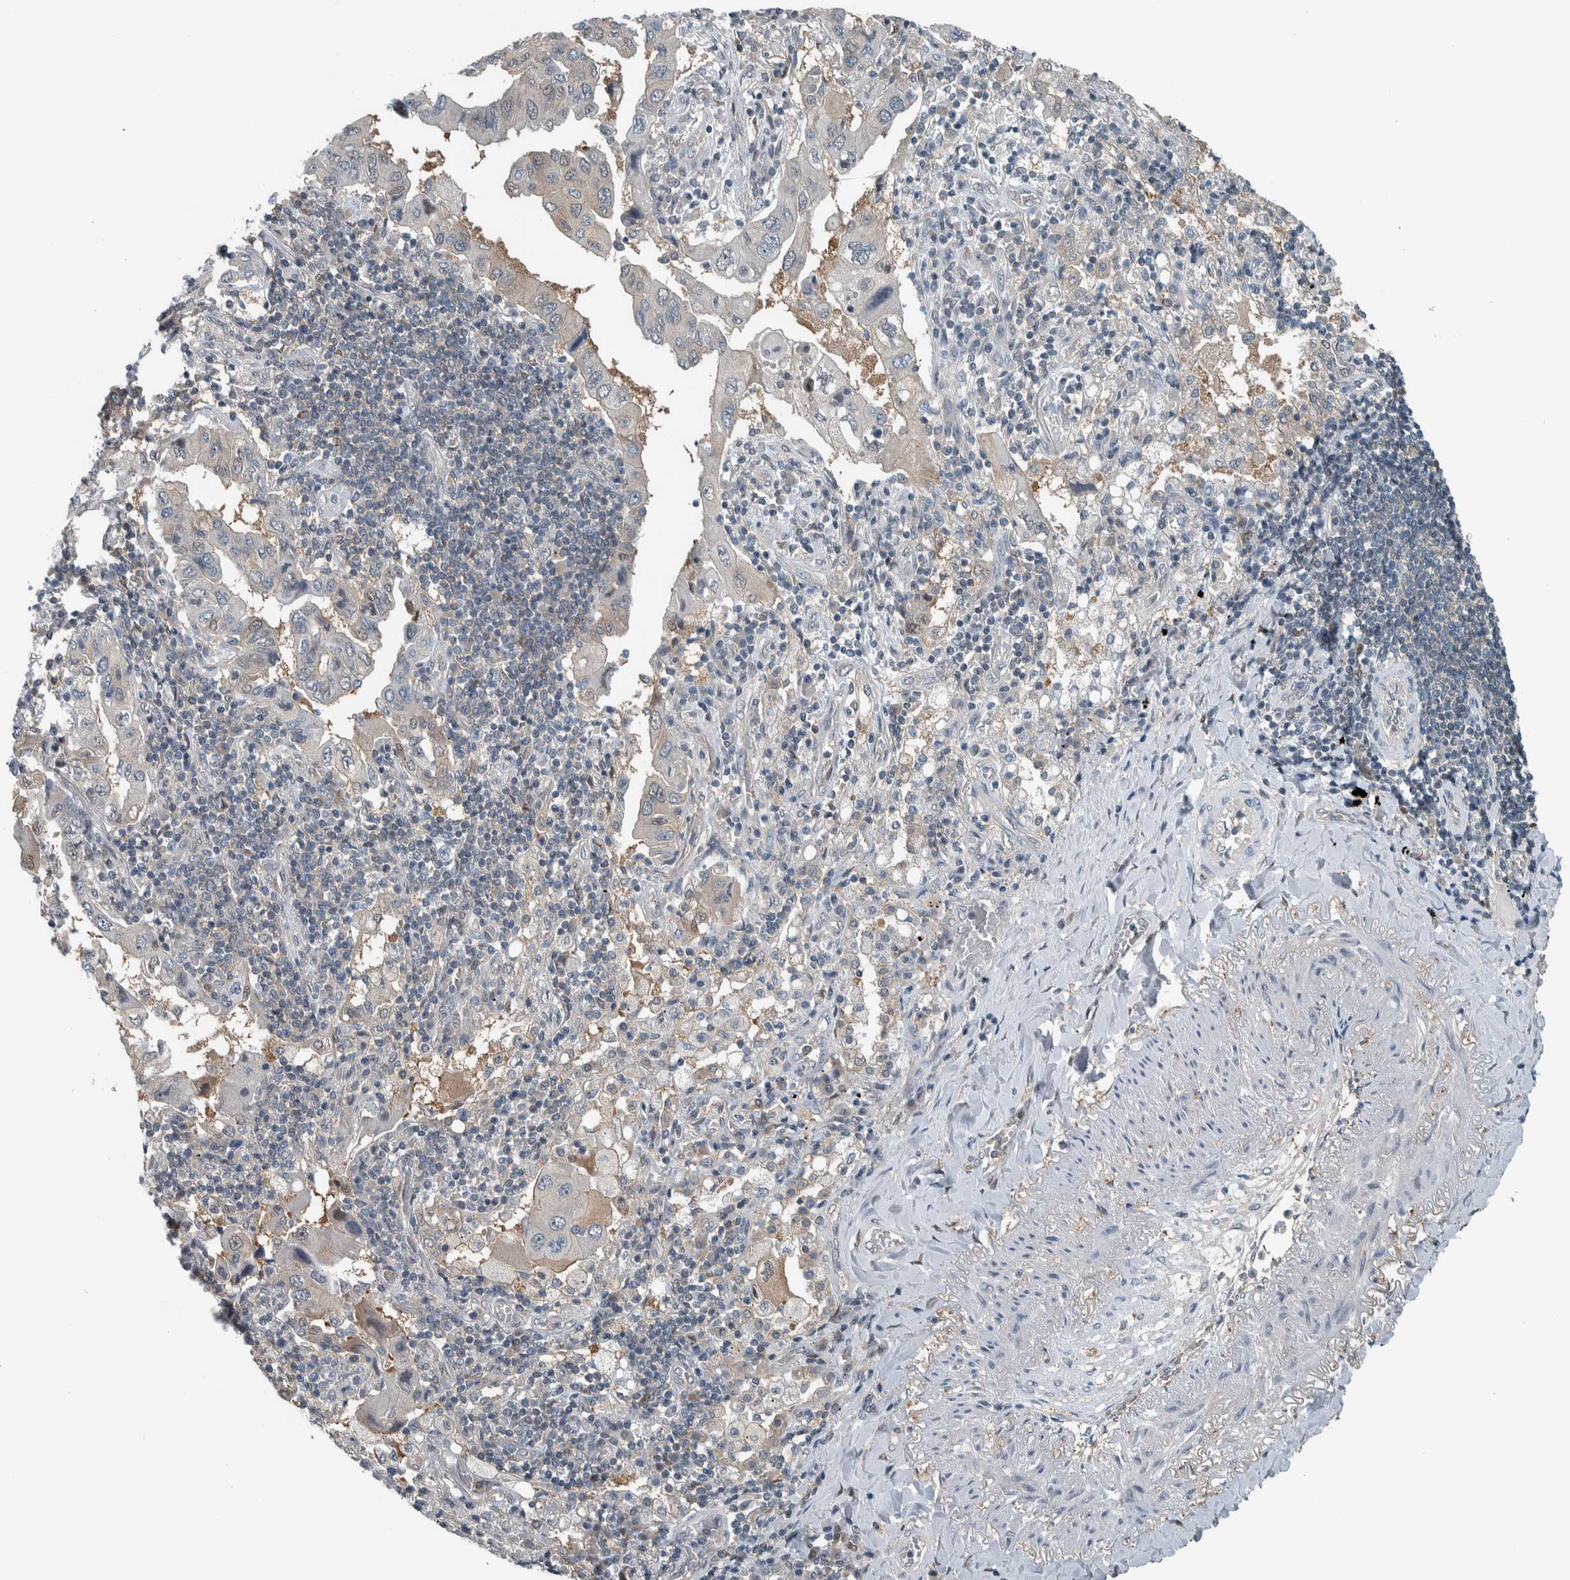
{"staining": {"intensity": "negative", "quantity": "none", "location": "none"}, "tissue": "lung cancer", "cell_type": "Tumor cells", "image_type": "cancer", "snomed": [{"axis": "morphology", "description": "Adenocarcinoma, NOS"}, {"axis": "topography", "description": "Lung"}], "caption": "This is an IHC micrograph of human lung adenocarcinoma. There is no expression in tumor cells.", "gene": "ALAD", "patient": {"sex": "female", "age": 65}}